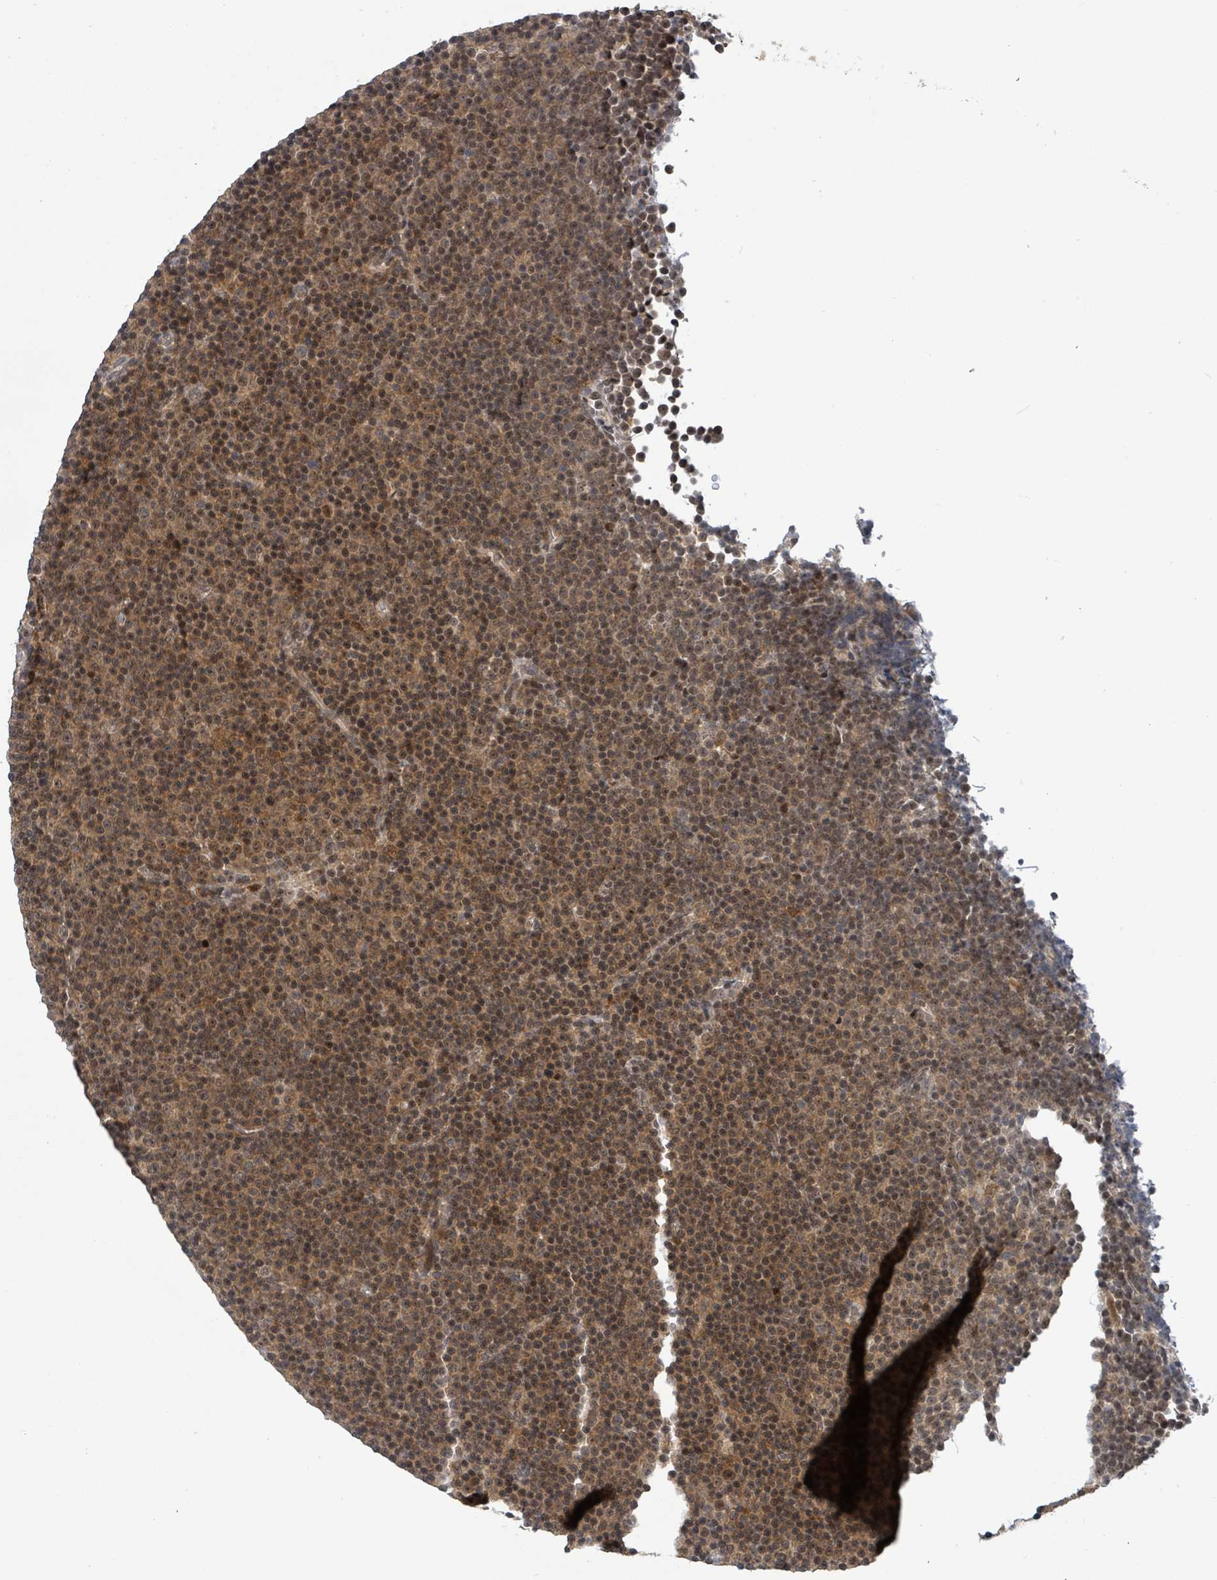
{"staining": {"intensity": "moderate", "quantity": ">75%", "location": "cytoplasmic/membranous,nuclear"}, "tissue": "lymphoma", "cell_type": "Tumor cells", "image_type": "cancer", "snomed": [{"axis": "morphology", "description": "Malignant lymphoma, non-Hodgkin's type, Low grade"}, {"axis": "topography", "description": "Lymph node"}], "caption": "Tumor cells demonstrate medium levels of moderate cytoplasmic/membranous and nuclear expression in about >75% of cells in malignant lymphoma, non-Hodgkin's type (low-grade).", "gene": "FBXO6", "patient": {"sex": "female", "age": 67}}